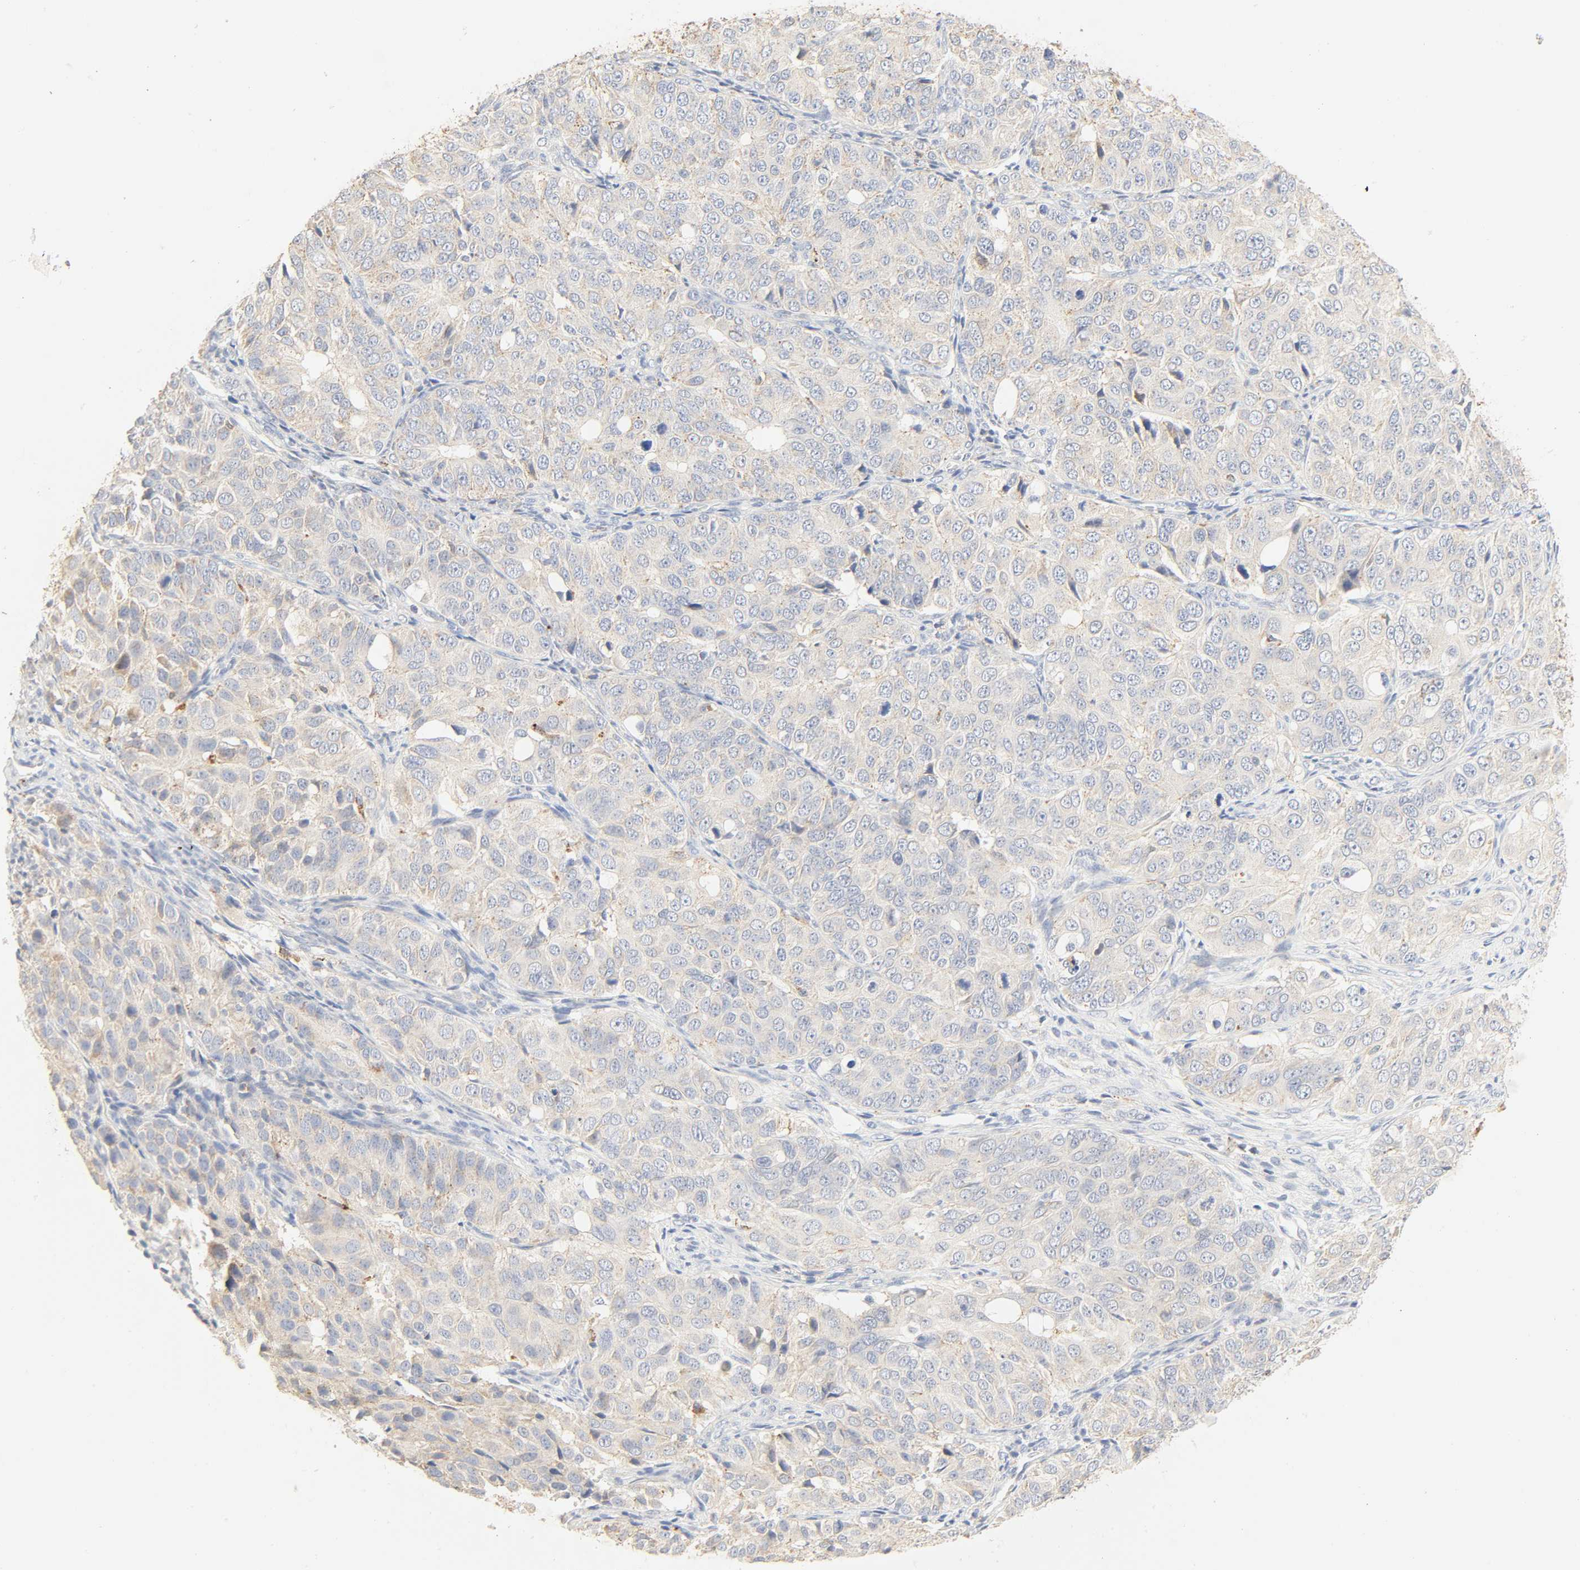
{"staining": {"intensity": "negative", "quantity": "none", "location": "none"}, "tissue": "ovarian cancer", "cell_type": "Tumor cells", "image_type": "cancer", "snomed": [{"axis": "morphology", "description": "Carcinoma, endometroid"}, {"axis": "topography", "description": "Ovary"}], "caption": "Immunohistochemistry (IHC) micrograph of human endometroid carcinoma (ovarian) stained for a protein (brown), which reveals no staining in tumor cells.", "gene": "CAMK2A", "patient": {"sex": "female", "age": 51}}